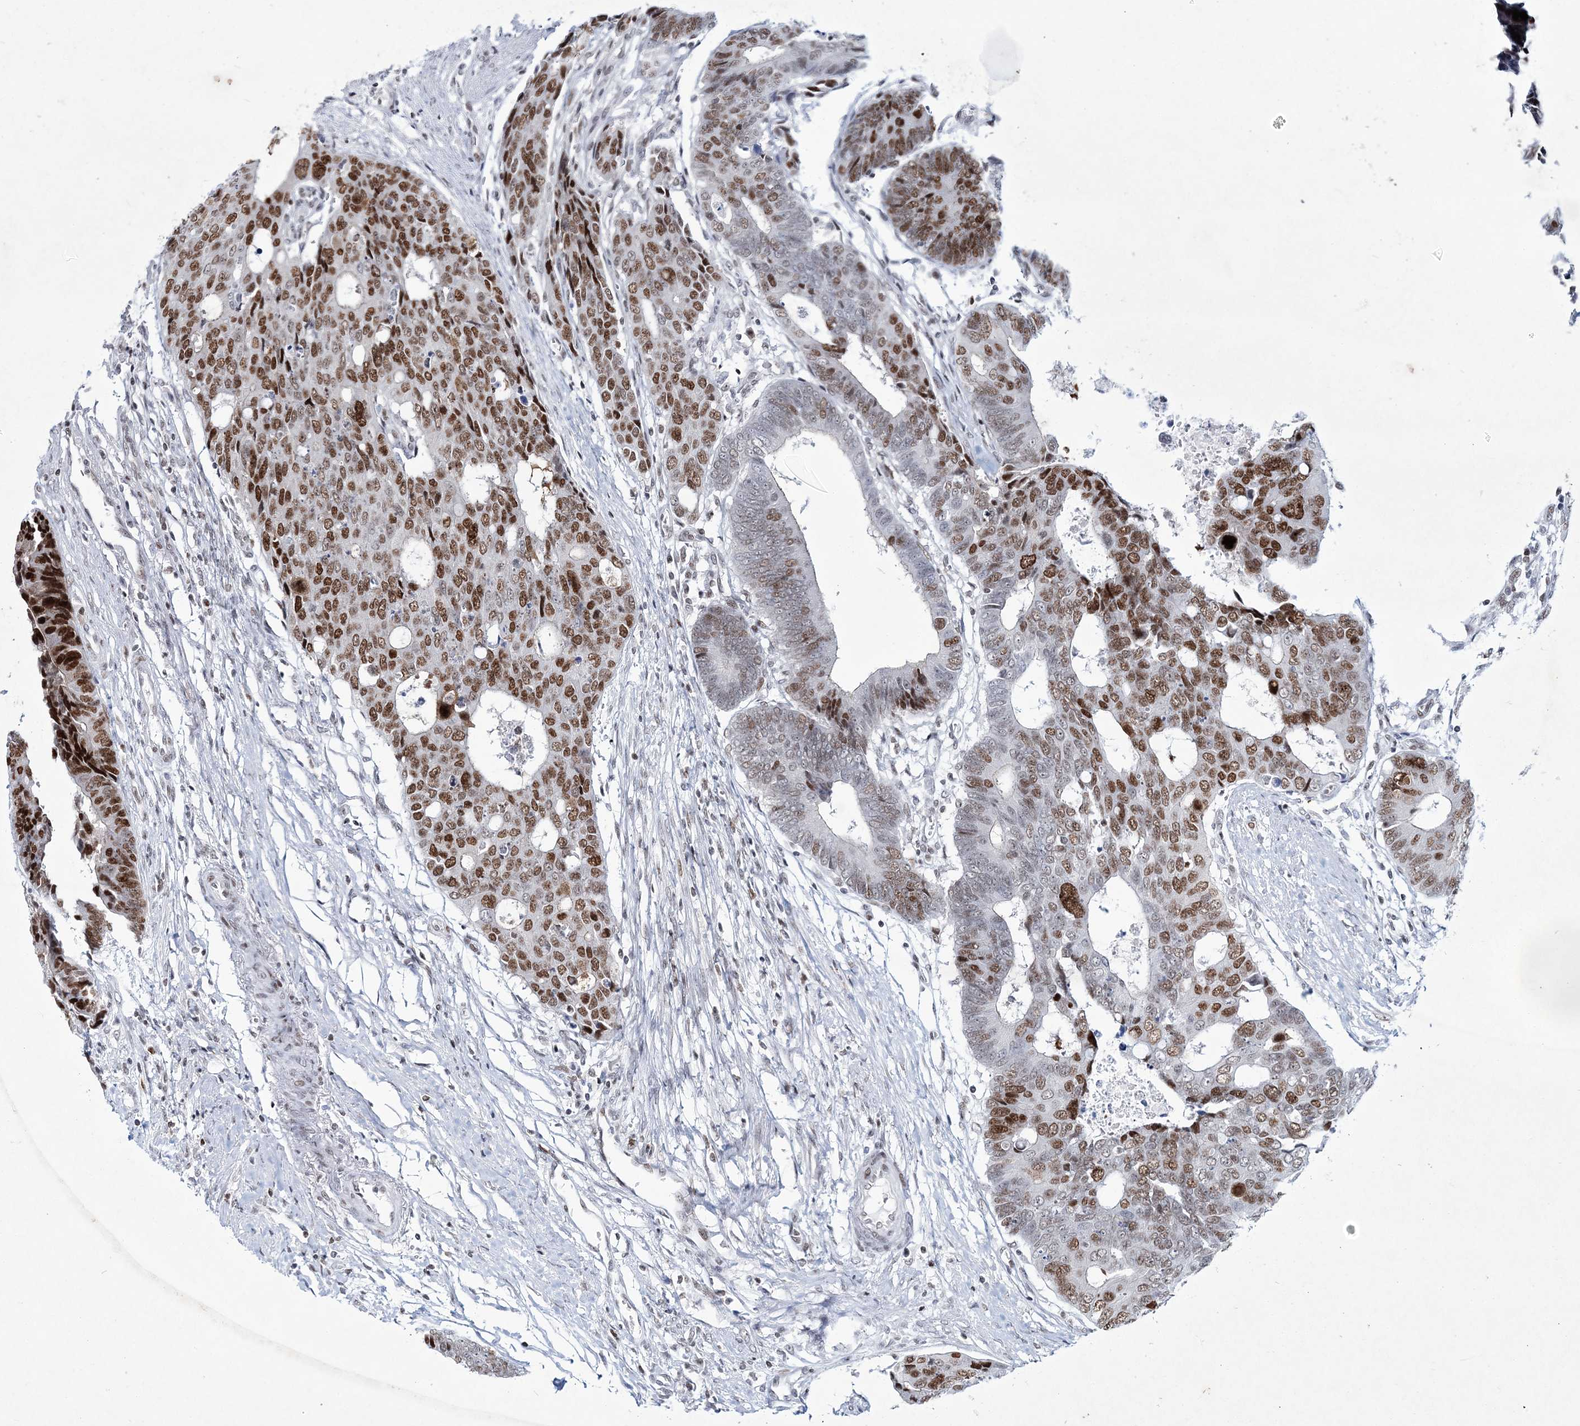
{"staining": {"intensity": "moderate", "quantity": ">75%", "location": "nuclear"}, "tissue": "colorectal cancer", "cell_type": "Tumor cells", "image_type": "cancer", "snomed": [{"axis": "morphology", "description": "Adenocarcinoma, NOS"}, {"axis": "topography", "description": "Rectum"}], "caption": "Protein positivity by IHC shows moderate nuclear expression in about >75% of tumor cells in adenocarcinoma (colorectal). The staining was performed using DAB, with brown indicating positive protein expression. Nuclei are stained blue with hematoxylin.", "gene": "LRRFIP2", "patient": {"sex": "male", "age": 84}}